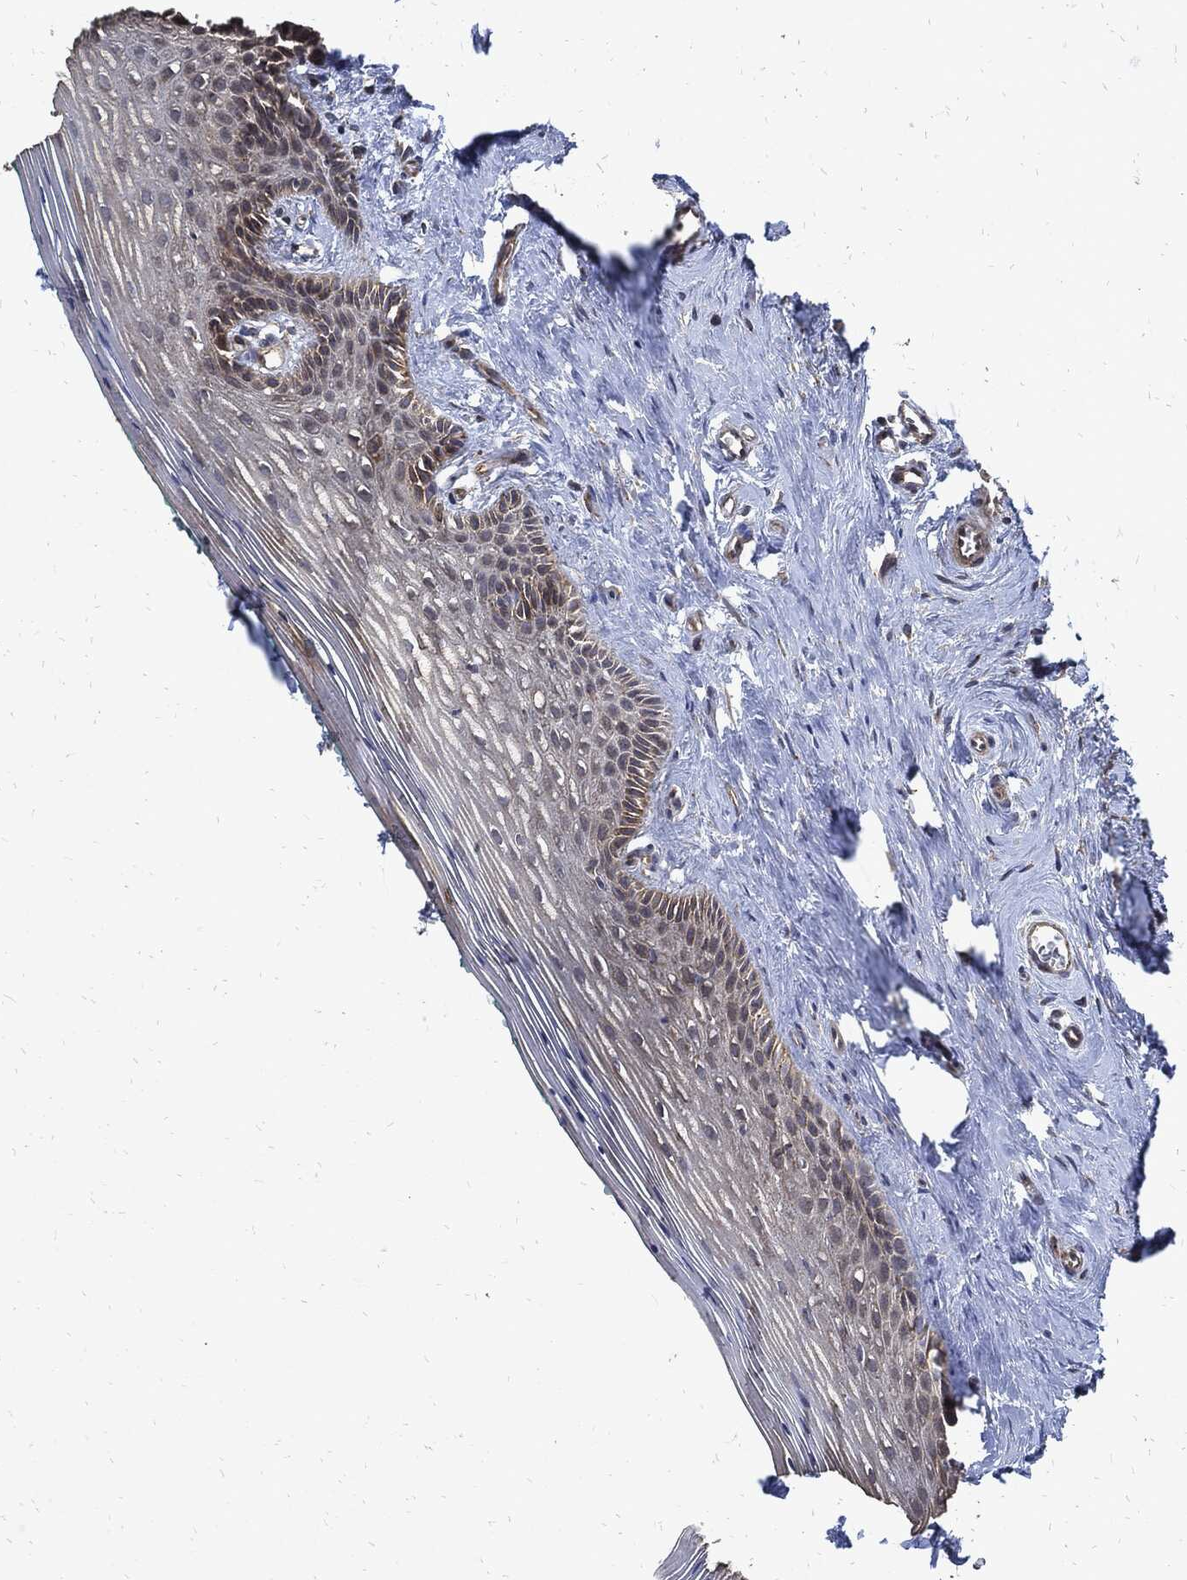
{"staining": {"intensity": "moderate", "quantity": ">75%", "location": "cytoplasmic/membranous"}, "tissue": "vagina", "cell_type": "Squamous epithelial cells", "image_type": "normal", "snomed": [{"axis": "morphology", "description": "Normal tissue, NOS"}, {"axis": "topography", "description": "Vagina"}], "caption": "Protein expression analysis of normal human vagina reveals moderate cytoplasmic/membranous expression in approximately >75% of squamous epithelial cells. (Brightfield microscopy of DAB IHC at high magnification).", "gene": "DCTN1", "patient": {"sex": "female", "age": 45}}